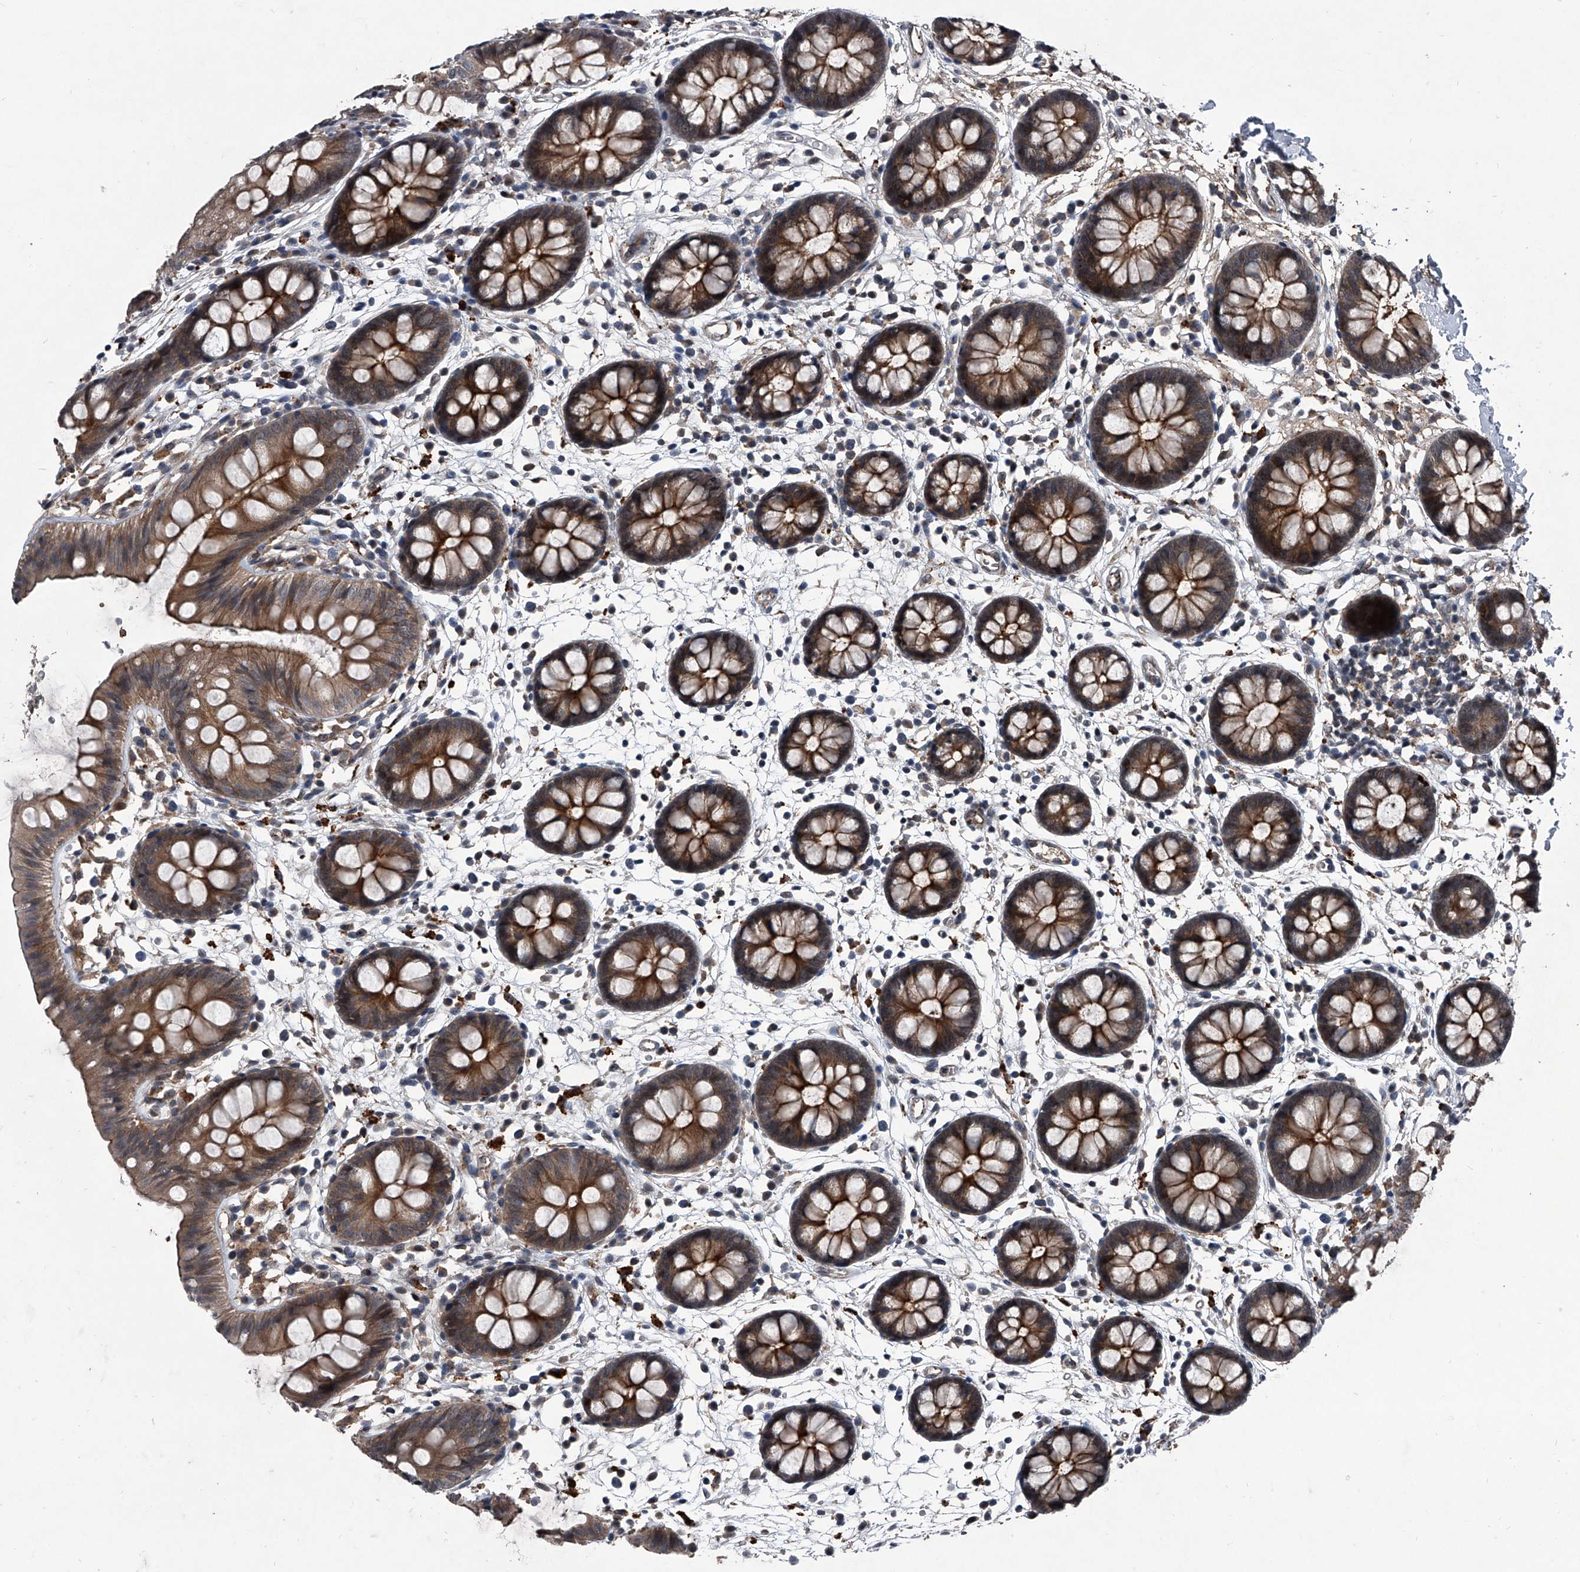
{"staining": {"intensity": "moderate", "quantity": ">75%", "location": "cytoplasmic/membranous"}, "tissue": "colon", "cell_type": "Endothelial cells", "image_type": "normal", "snomed": [{"axis": "morphology", "description": "Normal tissue, NOS"}, {"axis": "topography", "description": "Colon"}], "caption": "Approximately >75% of endothelial cells in normal colon exhibit moderate cytoplasmic/membranous protein expression as visualized by brown immunohistochemical staining.", "gene": "MAPKAP1", "patient": {"sex": "male", "age": 56}}